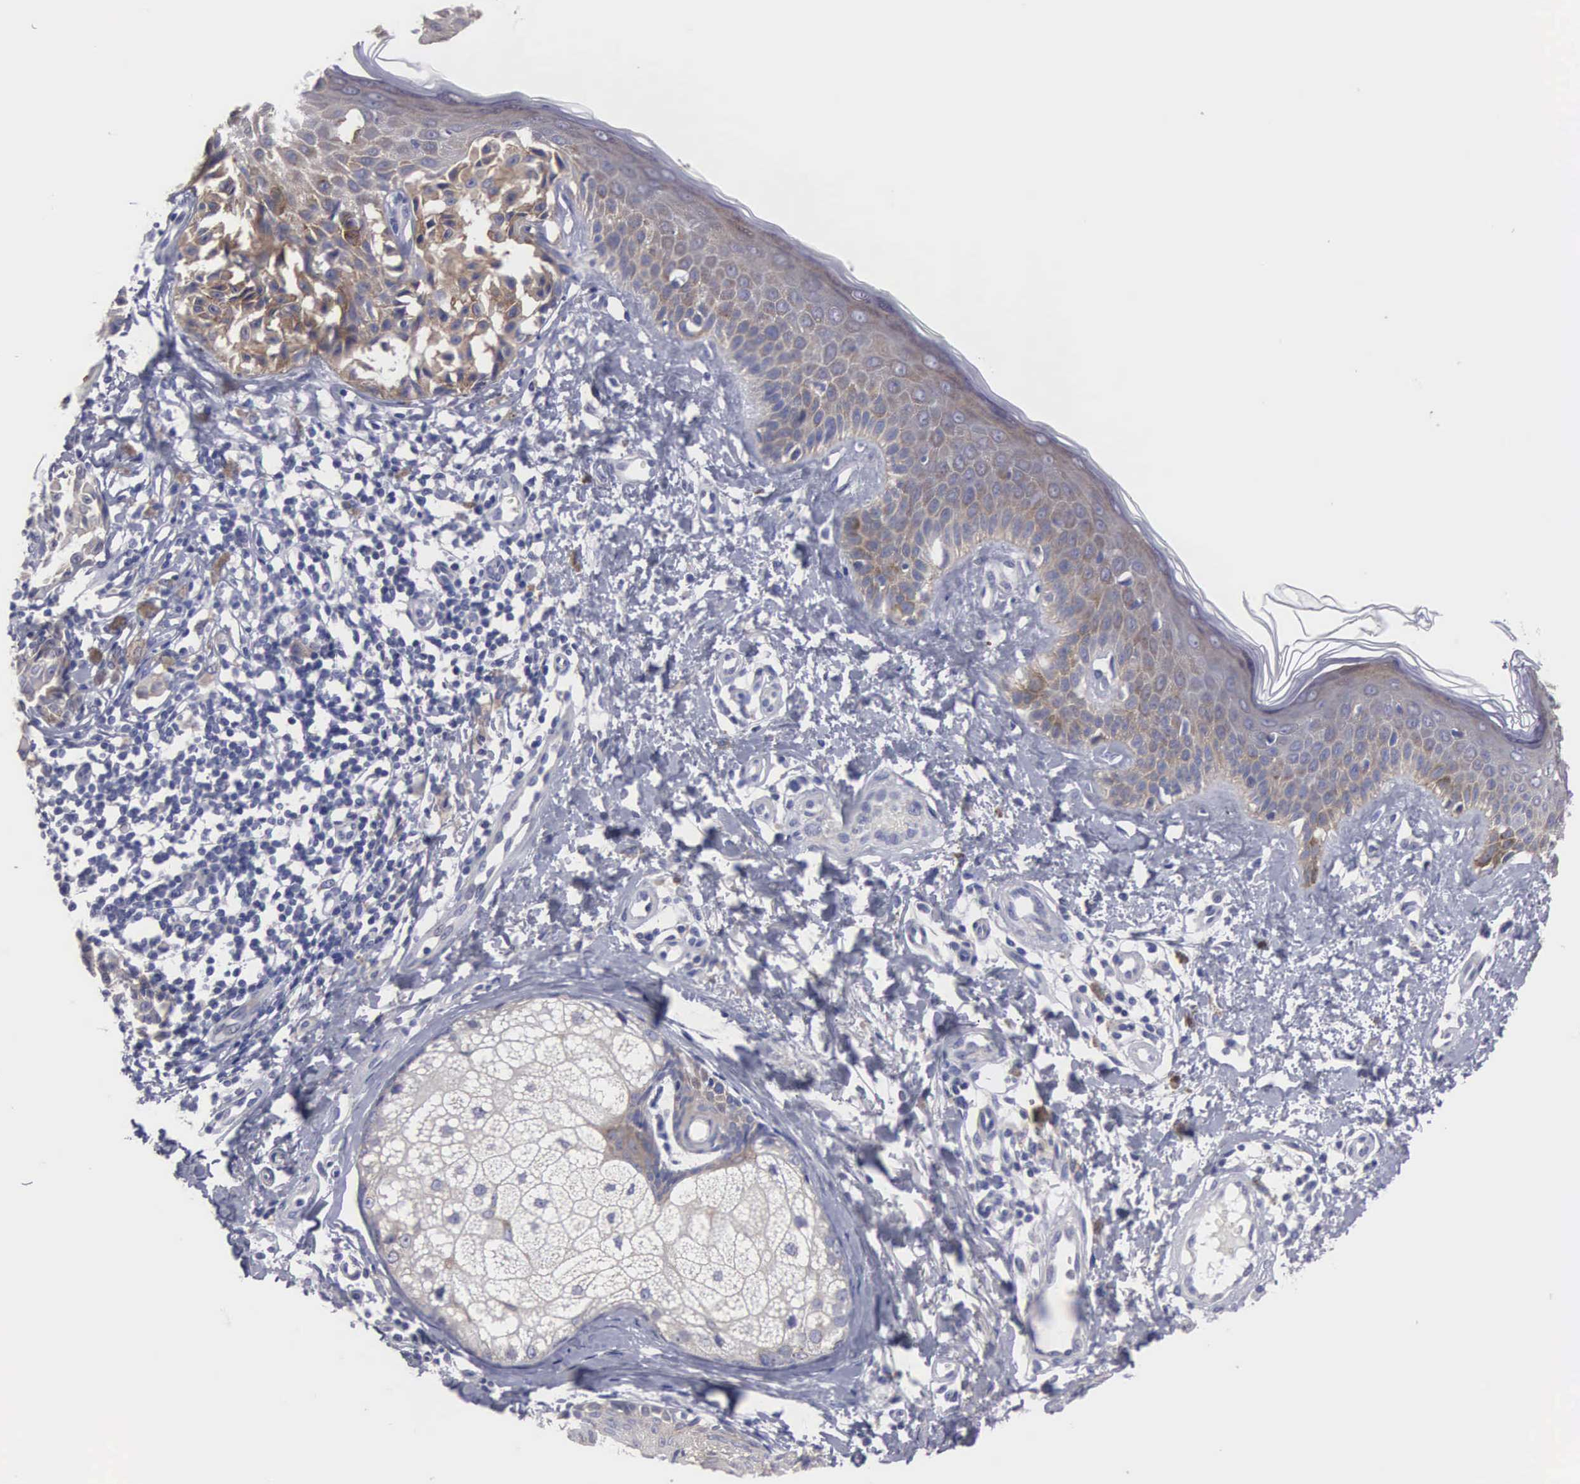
{"staining": {"intensity": "moderate", "quantity": ">75%", "location": "cytoplasmic/membranous"}, "tissue": "melanoma", "cell_type": "Tumor cells", "image_type": "cancer", "snomed": [{"axis": "morphology", "description": "Malignant melanoma, NOS"}, {"axis": "topography", "description": "Skin"}], "caption": "This is a photomicrograph of IHC staining of melanoma, which shows moderate expression in the cytoplasmic/membranous of tumor cells.", "gene": "CEP170B", "patient": {"sex": "male", "age": 49}}